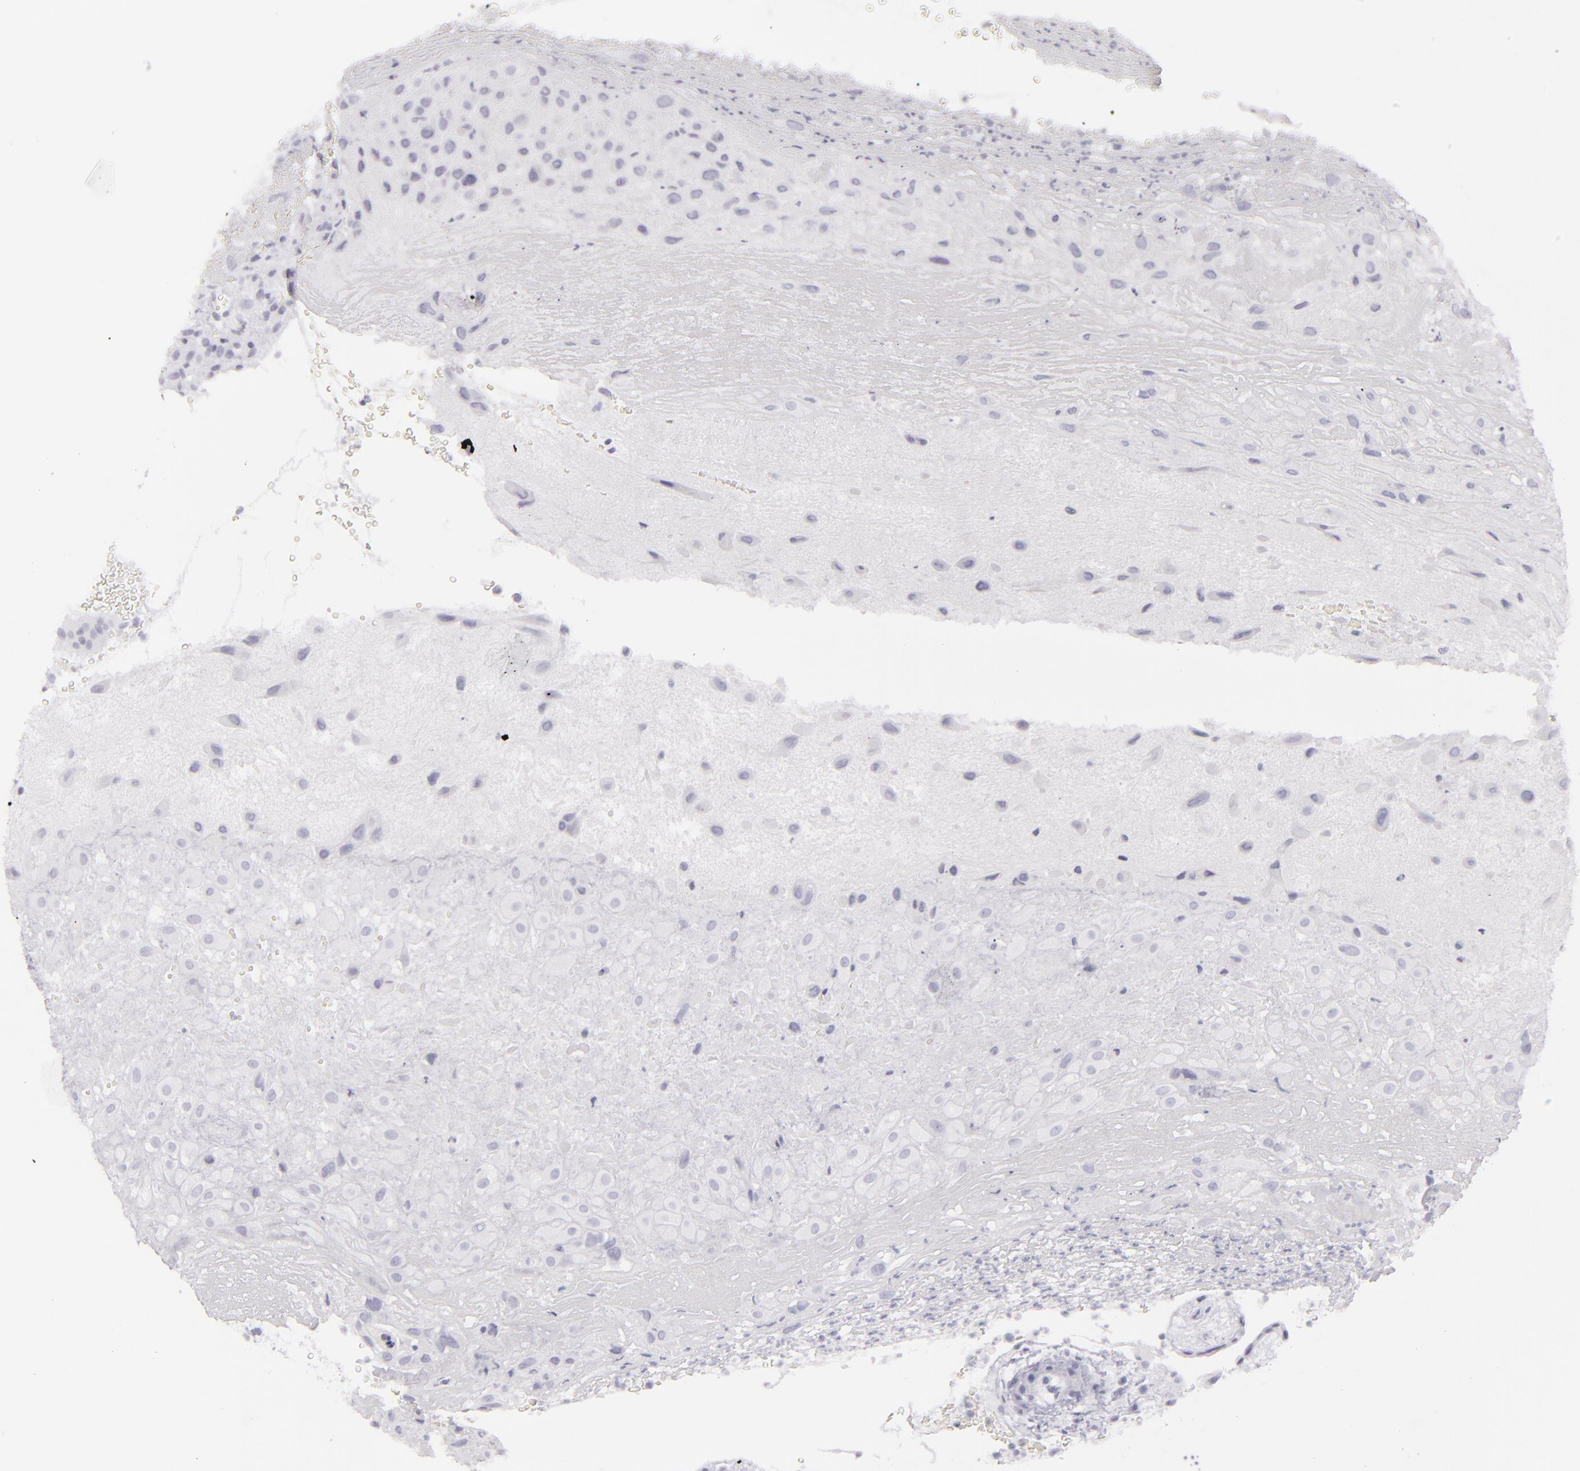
{"staining": {"intensity": "negative", "quantity": "none", "location": "none"}, "tissue": "placenta", "cell_type": "Decidual cells", "image_type": "normal", "snomed": [{"axis": "morphology", "description": "Normal tissue, NOS"}, {"axis": "topography", "description": "Placenta"}], "caption": "Immunohistochemistry (IHC) photomicrograph of unremarkable placenta: human placenta stained with DAB exhibits no significant protein expression in decidual cells.", "gene": "FLG", "patient": {"sex": "female", "age": 19}}